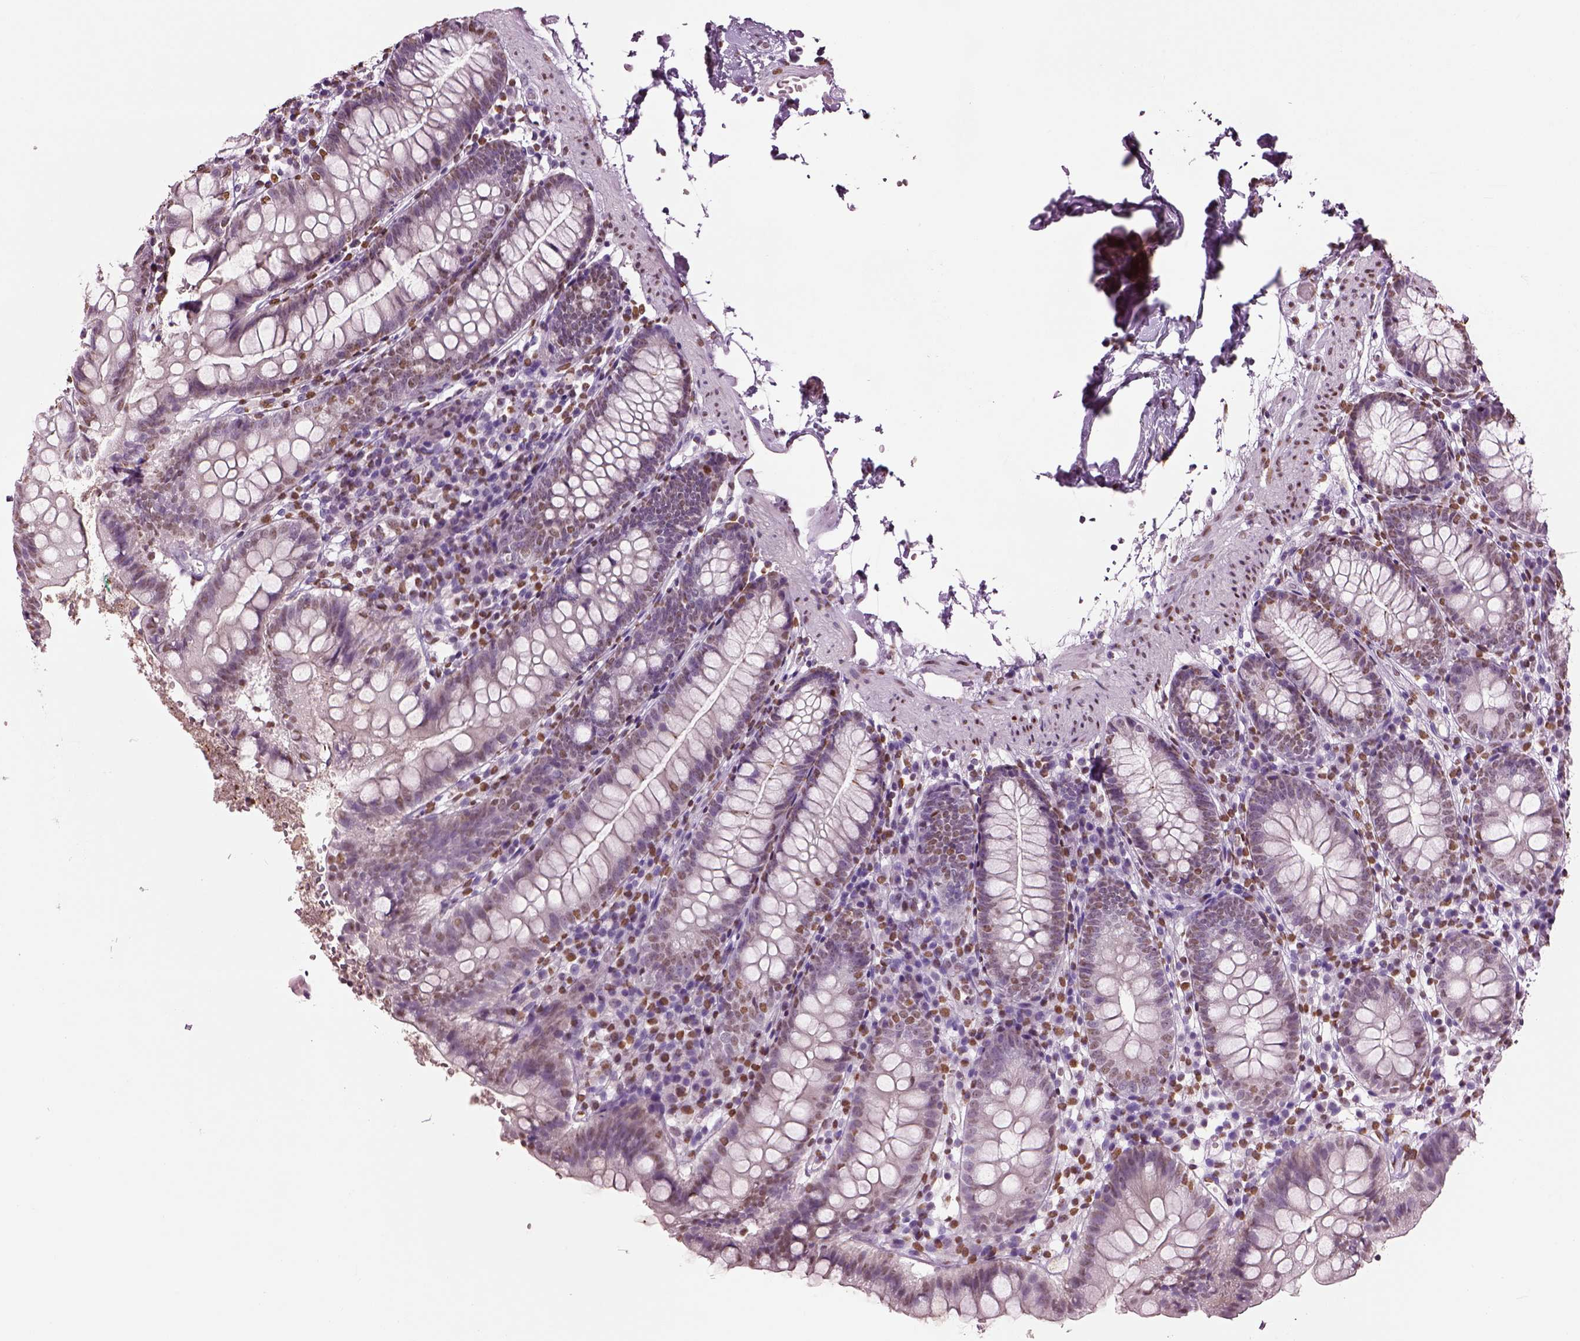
{"staining": {"intensity": "moderate", "quantity": "25%-75%", "location": "nuclear"}, "tissue": "small intestine", "cell_type": "Glandular cells", "image_type": "normal", "snomed": [{"axis": "morphology", "description": "Normal tissue, NOS"}, {"axis": "topography", "description": "Small intestine"}], "caption": "Immunohistochemistry micrograph of normal small intestine stained for a protein (brown), which reveals medium levels of moderate nuclear staining in about 25%-75% of glandular cells.", "gene": "DDX3X", "patient": {"sex": "female", "age": 90}}